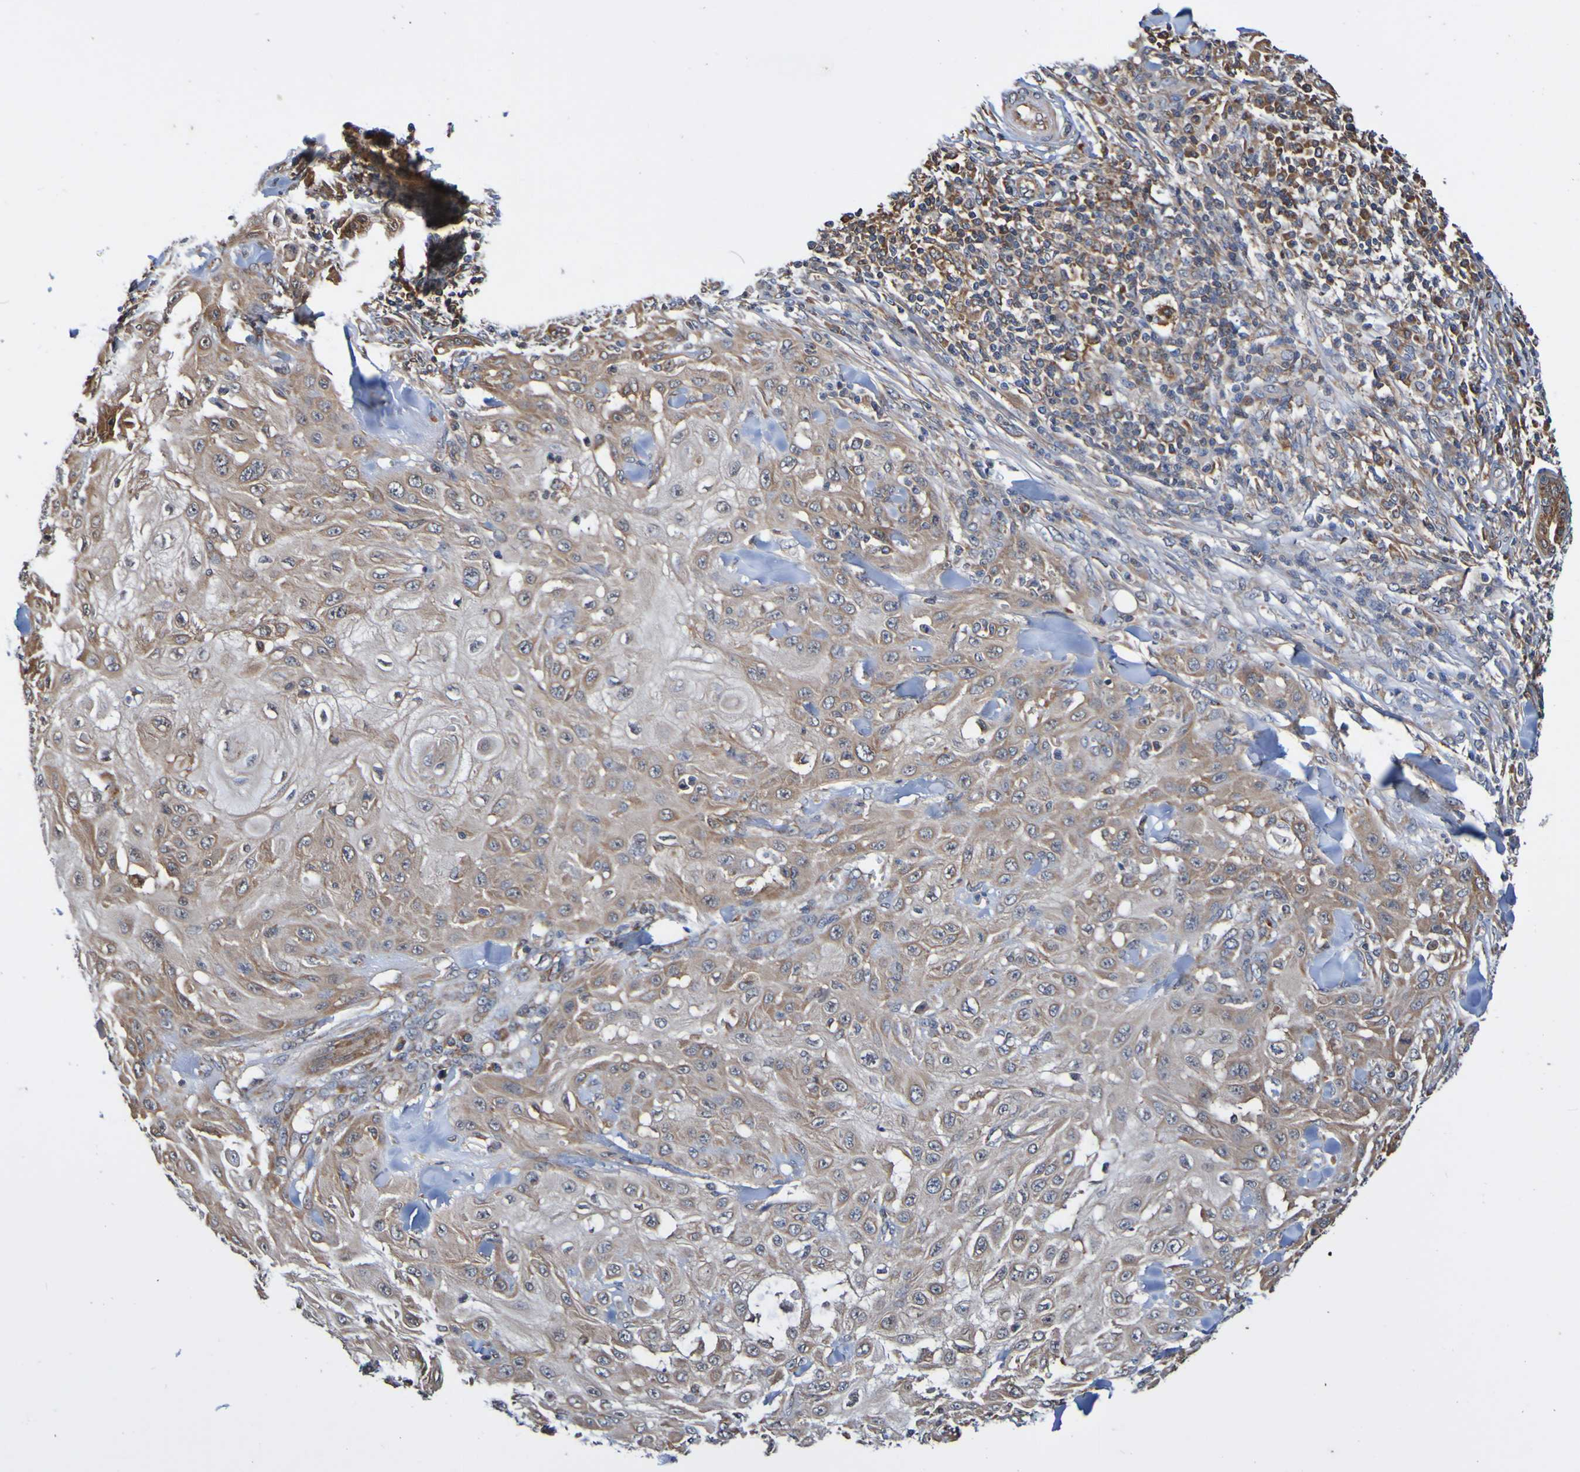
{"staining": {"intensity": "moderate", "quantity": "25%-75%", "location": "cytoplasmic/membranous"}, "tissue": "skin cancer", "cell_type": "Tumor cells", "image_type": "cancer", "snomed": [{"axis": "morphology", "description": "Squamous cell carcinoma, NOS"}, {"axis": "topography", "description": "Skin"}], "caption": "An immunohistochemistry (IHC) histopathology image of tumor tissue is shown. Protein staining in brown shows moderate cytoplasmic/membranous positivity in squamous cell carcinoma (skin) within tumor cells.", "gene": "AXIN1", "patient": {"sex": "male", "age": 24}}